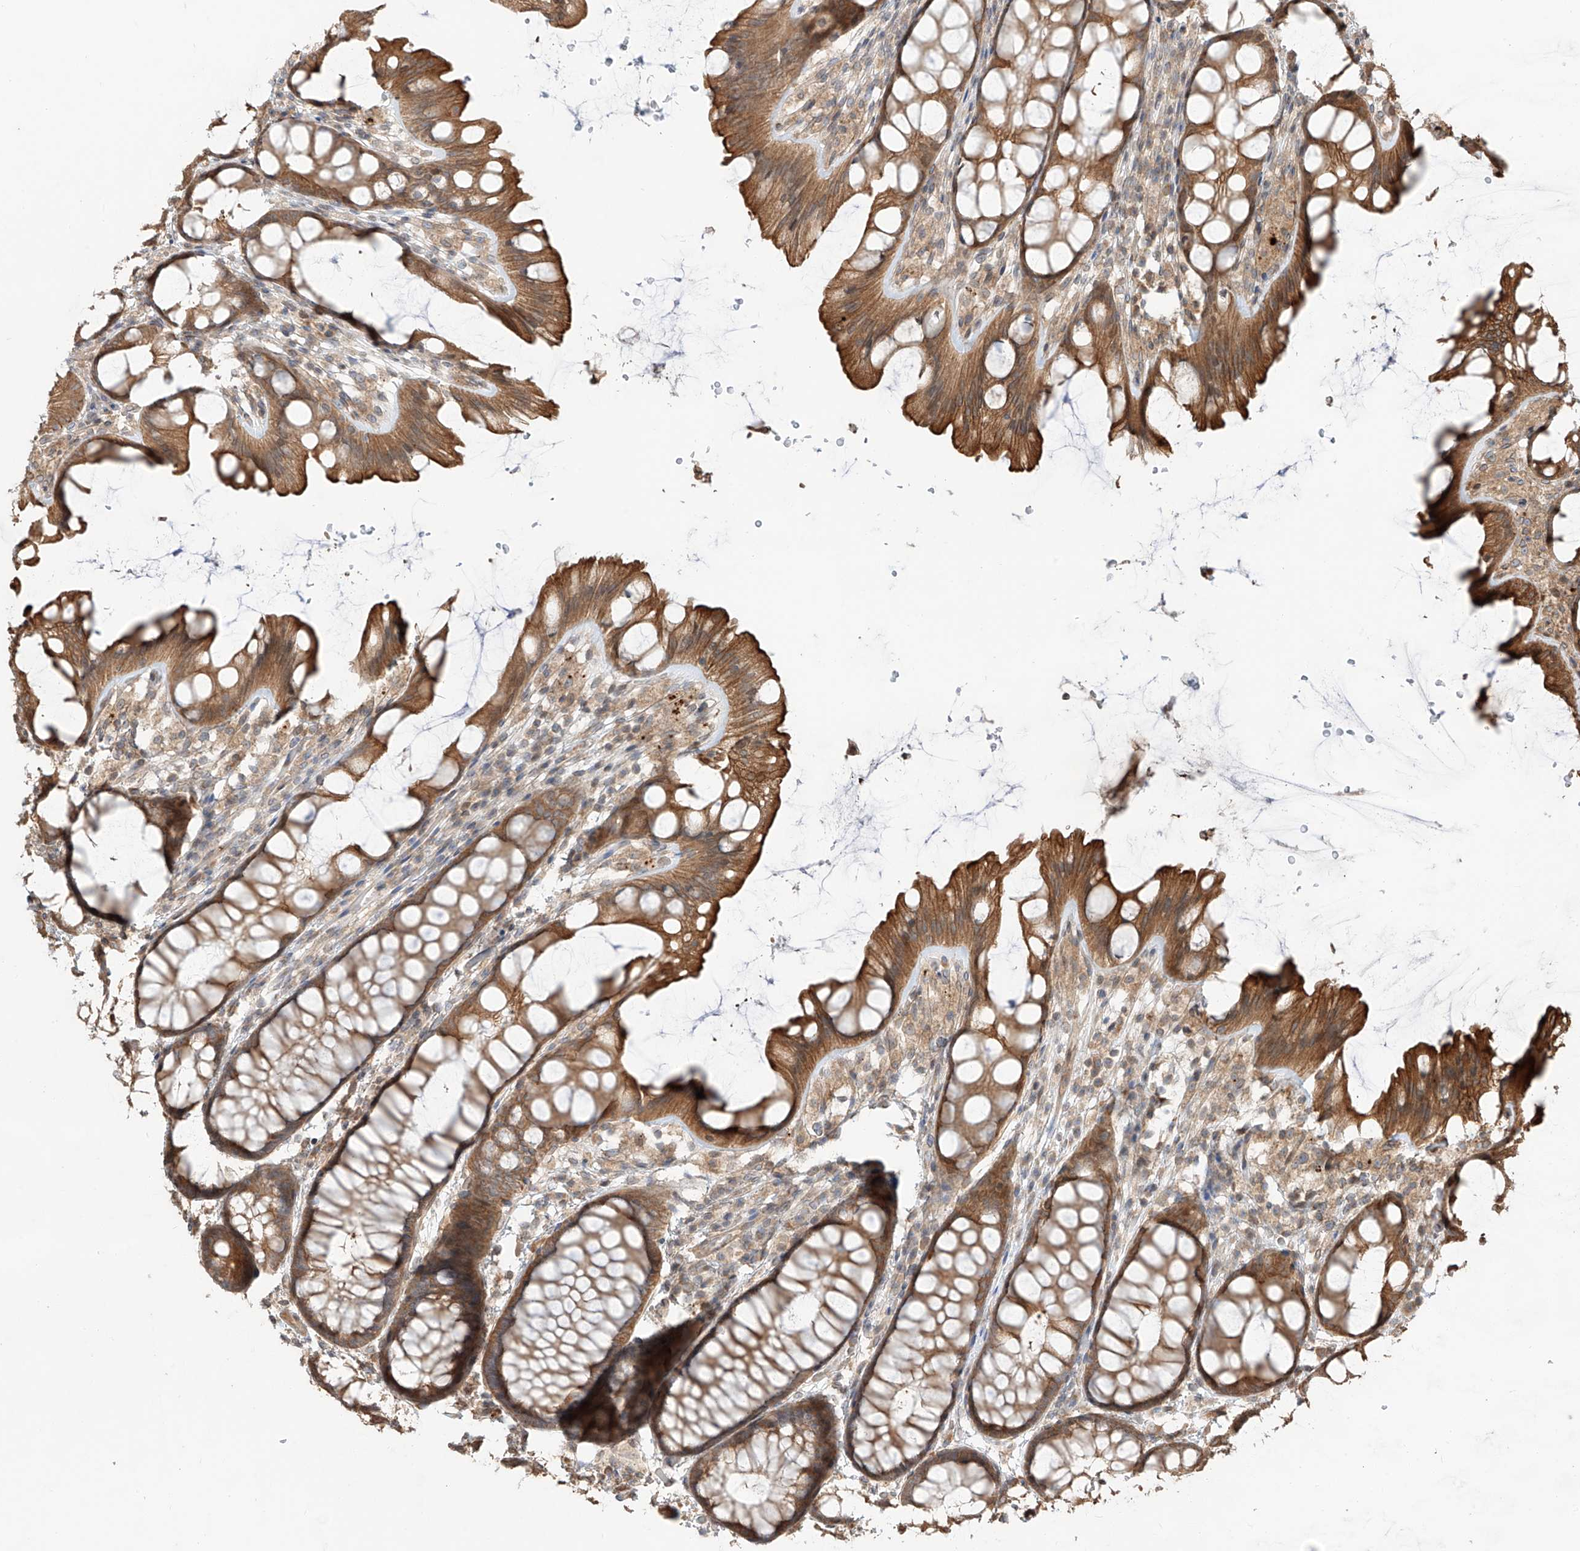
{"staining": {"intensity": "moderate", "quantity": ">75%", "location": "cytoplasmic/membranous"}, "tissue": "colon", "cell_type": "Endothelial cells", "image_type": "normal", "snomed": [{"axis": "morphology", "description": "Normal tissue, NOS"}, {"axis": "topography", "description": "Colon"}], "caption": "Protein analysis of benign colon demonstrates moderate cytoplasmic/membranous staining in about >75% of endothelial cells. (brown staining indicates protein expression, while blue staining denotes nuclei).", "gene": "CEP162", "patient": {"sex": "male", "age": 47}}